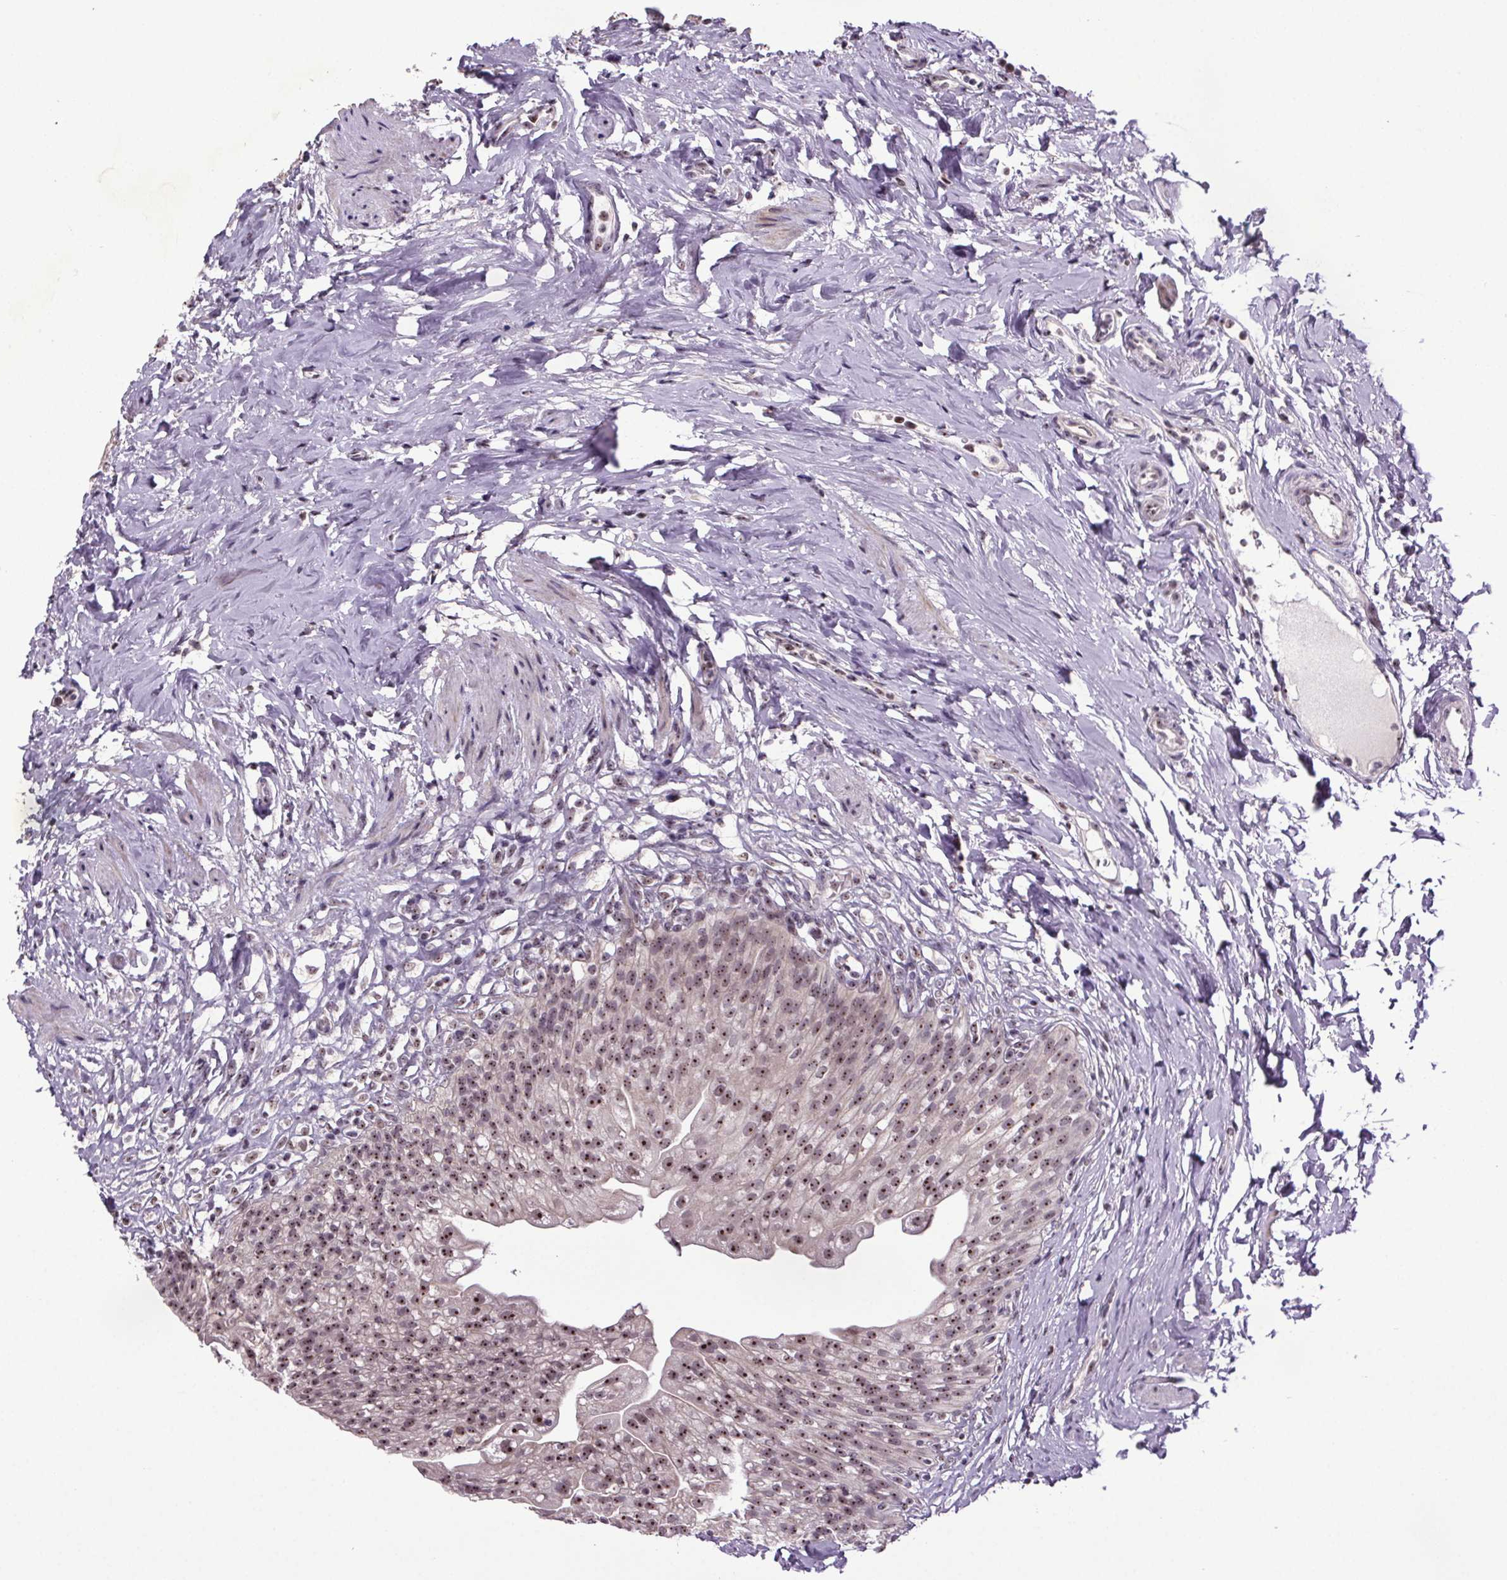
{"staining": {"intensity": "moderate", "quantity": "25%-75%", "location": "nuclear"}, "tissue": "urinary bladder", "cell_type": "Urothelial cells", "image_type": "normal", "snomed": [{"axis": "morphology", "description": "Normal tissue, NOS"}, {"axis": "topography", "description": "Urinary bladder"}, {"axis": "topography", "description": "Prostate"}], "caption": "Moderate nuclear staining is seen in approximately 25%-75% of urothelial cells in normal urinary bladder. (DAB = brown stain, brightfield microscopy at high magnification).", "gene": "ATMIN", "patient": {"sex": "male", "age": 76}}